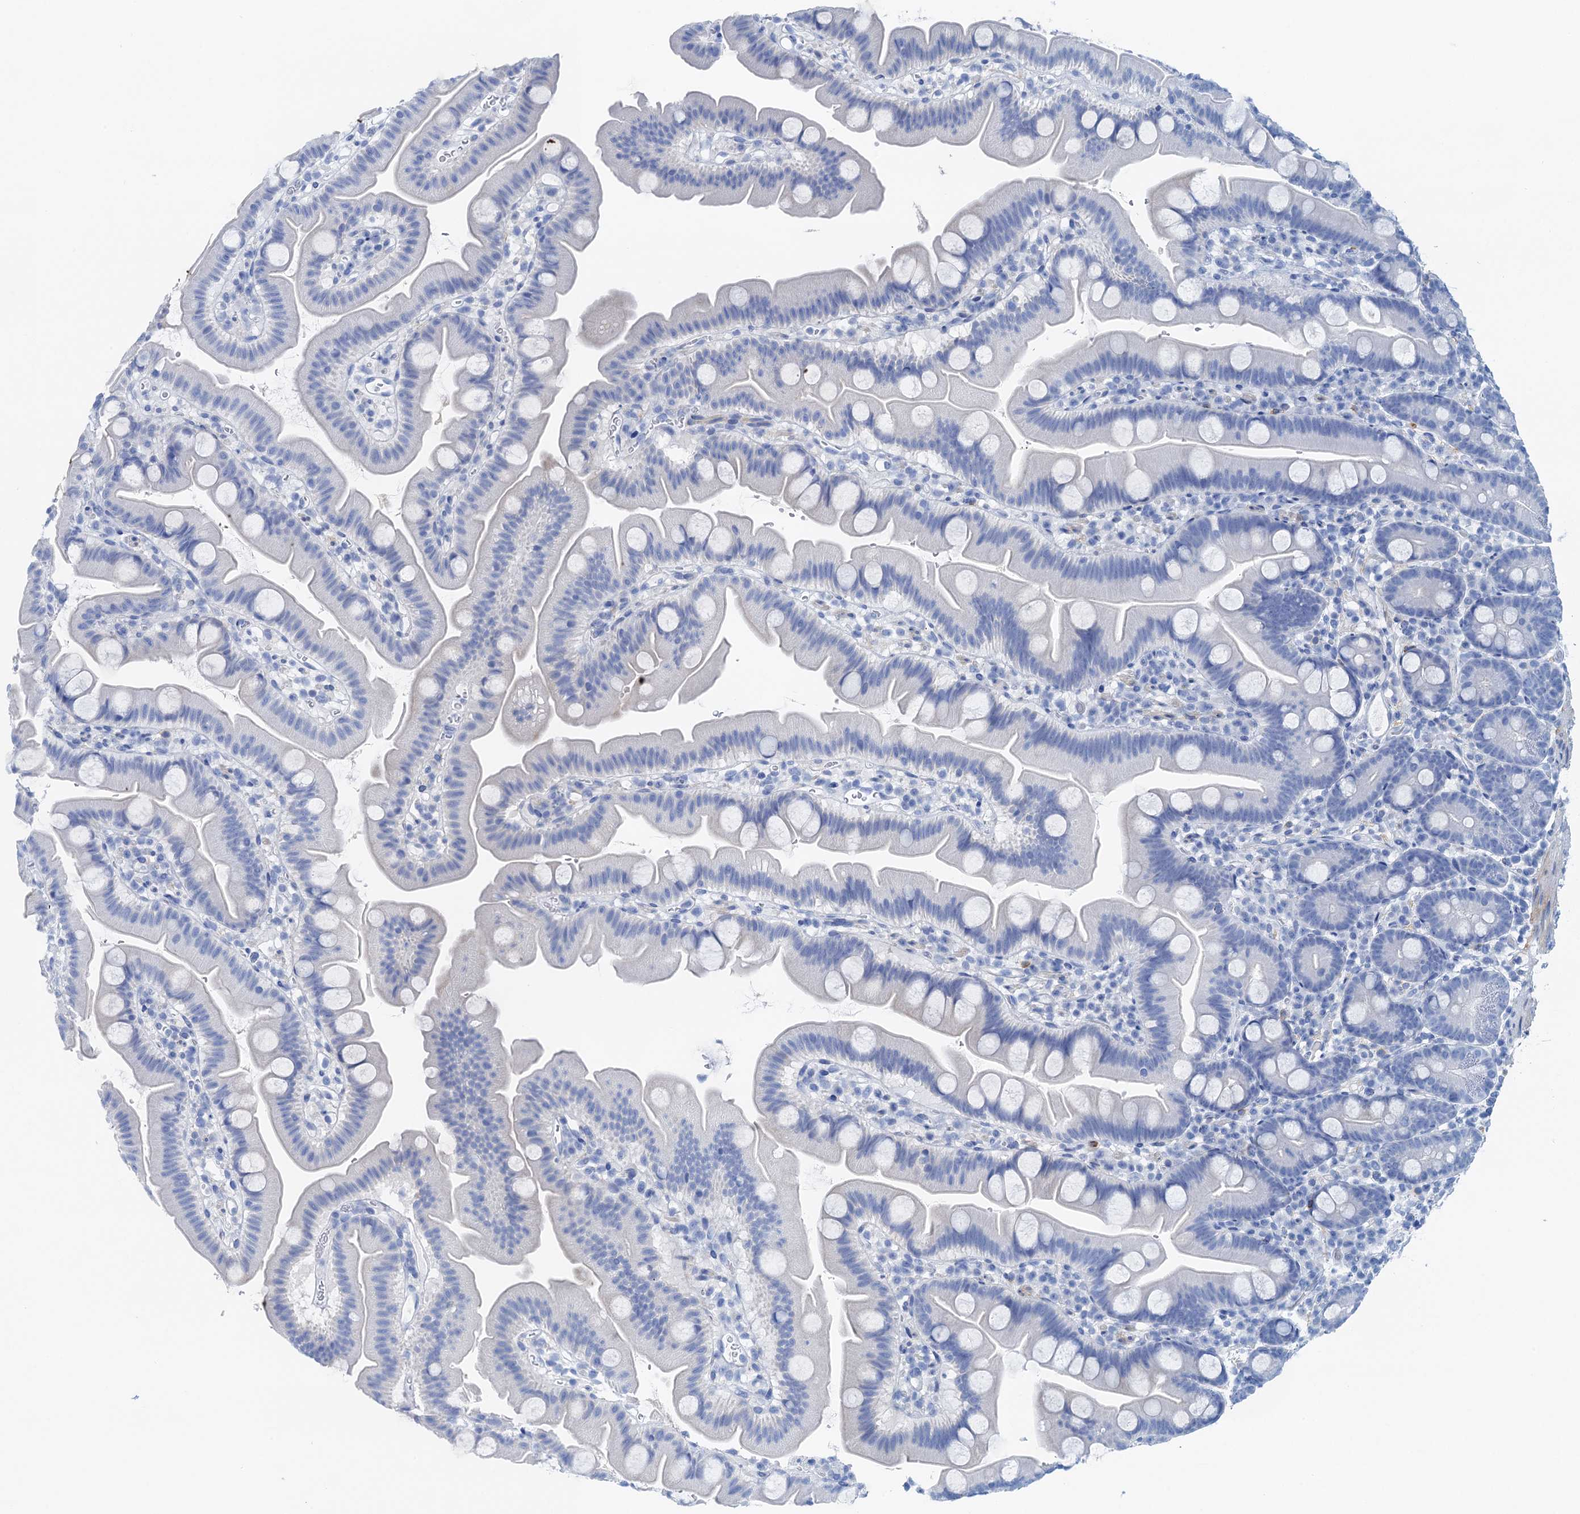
{"staining": {"intensity": "negative", "quantity": "none", "location": "none"}, "tissue": "small intestine", "cell_type": "Glandular cells", "image_type": "normal", "snomed": [{"axis": "morphology", "description": "Normal tissue, NOS"}, {"axis": "topography", "description": "Small intestine"}], "caption": "IHC micrograph of benign small intestine: small intestine stained with DAB demonstrates no significant protein positivity in glandular cells. (DAB immunohistochemistry with hematoxylin counter stain).", "gene": "NLRP10", "patient": {"sex": "female", "age": 68}}